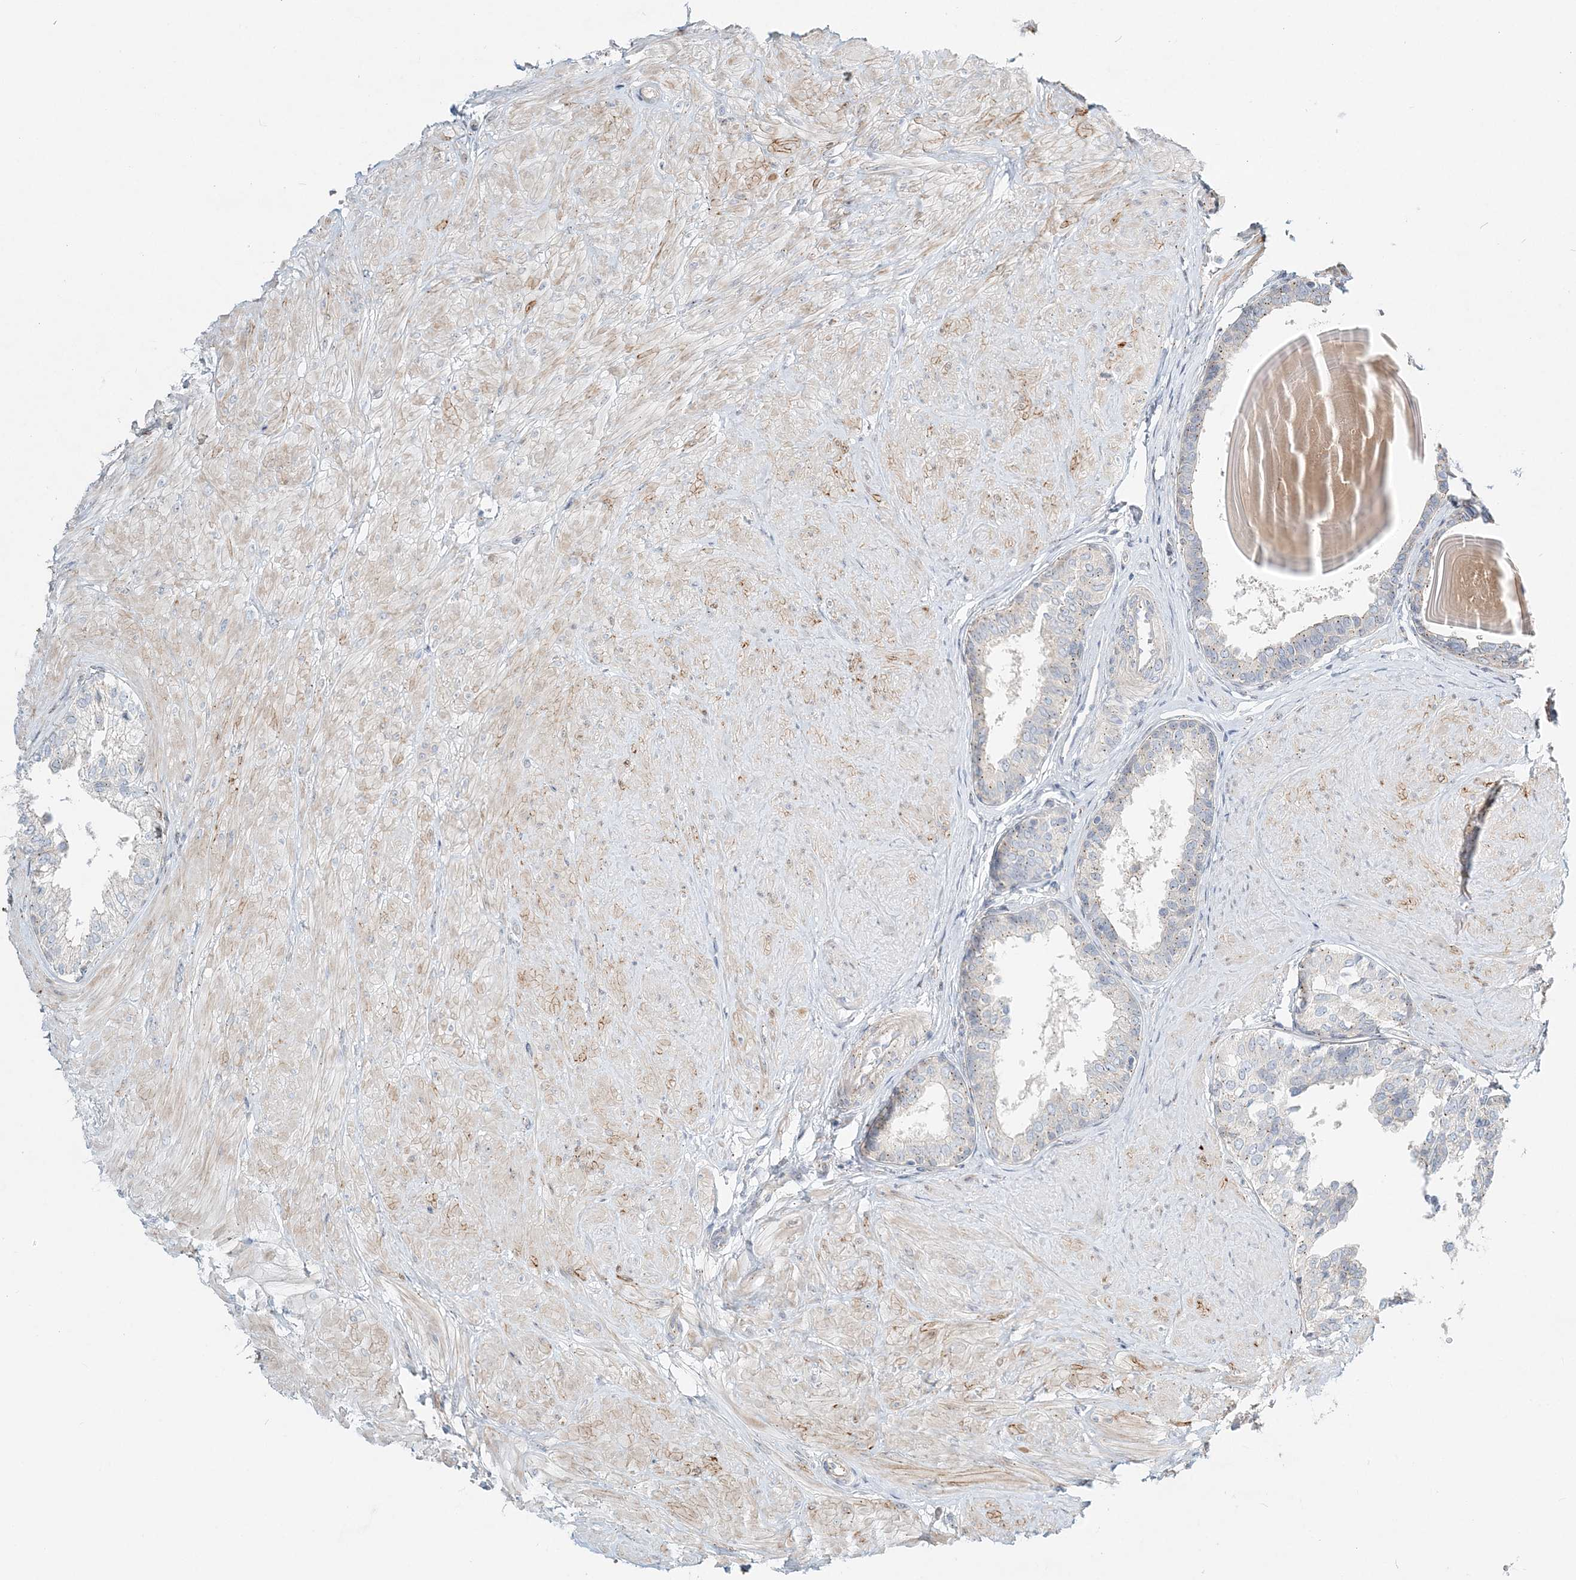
{"staining": {"intensity": "weak", "quantity": "25%-75%", "location": "cytoplasmic/membranous,nuclear"}, "tissue": "prostate", "cell_type": "Glandular cells", "image_type": "normal", "snomed": [{"axis": "morphology", "description": "Normal tissue, NOS"}, {"axis": "topography", "description": "Prostate"}], "caption": "A photomicrograph of human prostate stained for a protein reveals weak cytoplasmic/membranous,nuclear brown staining in glandular cells. (brown staining indicates protein expression, while blue staining denotes nuclei).", "gene": "CXXC5", "patient": {"sex": "male", "age": 48}}